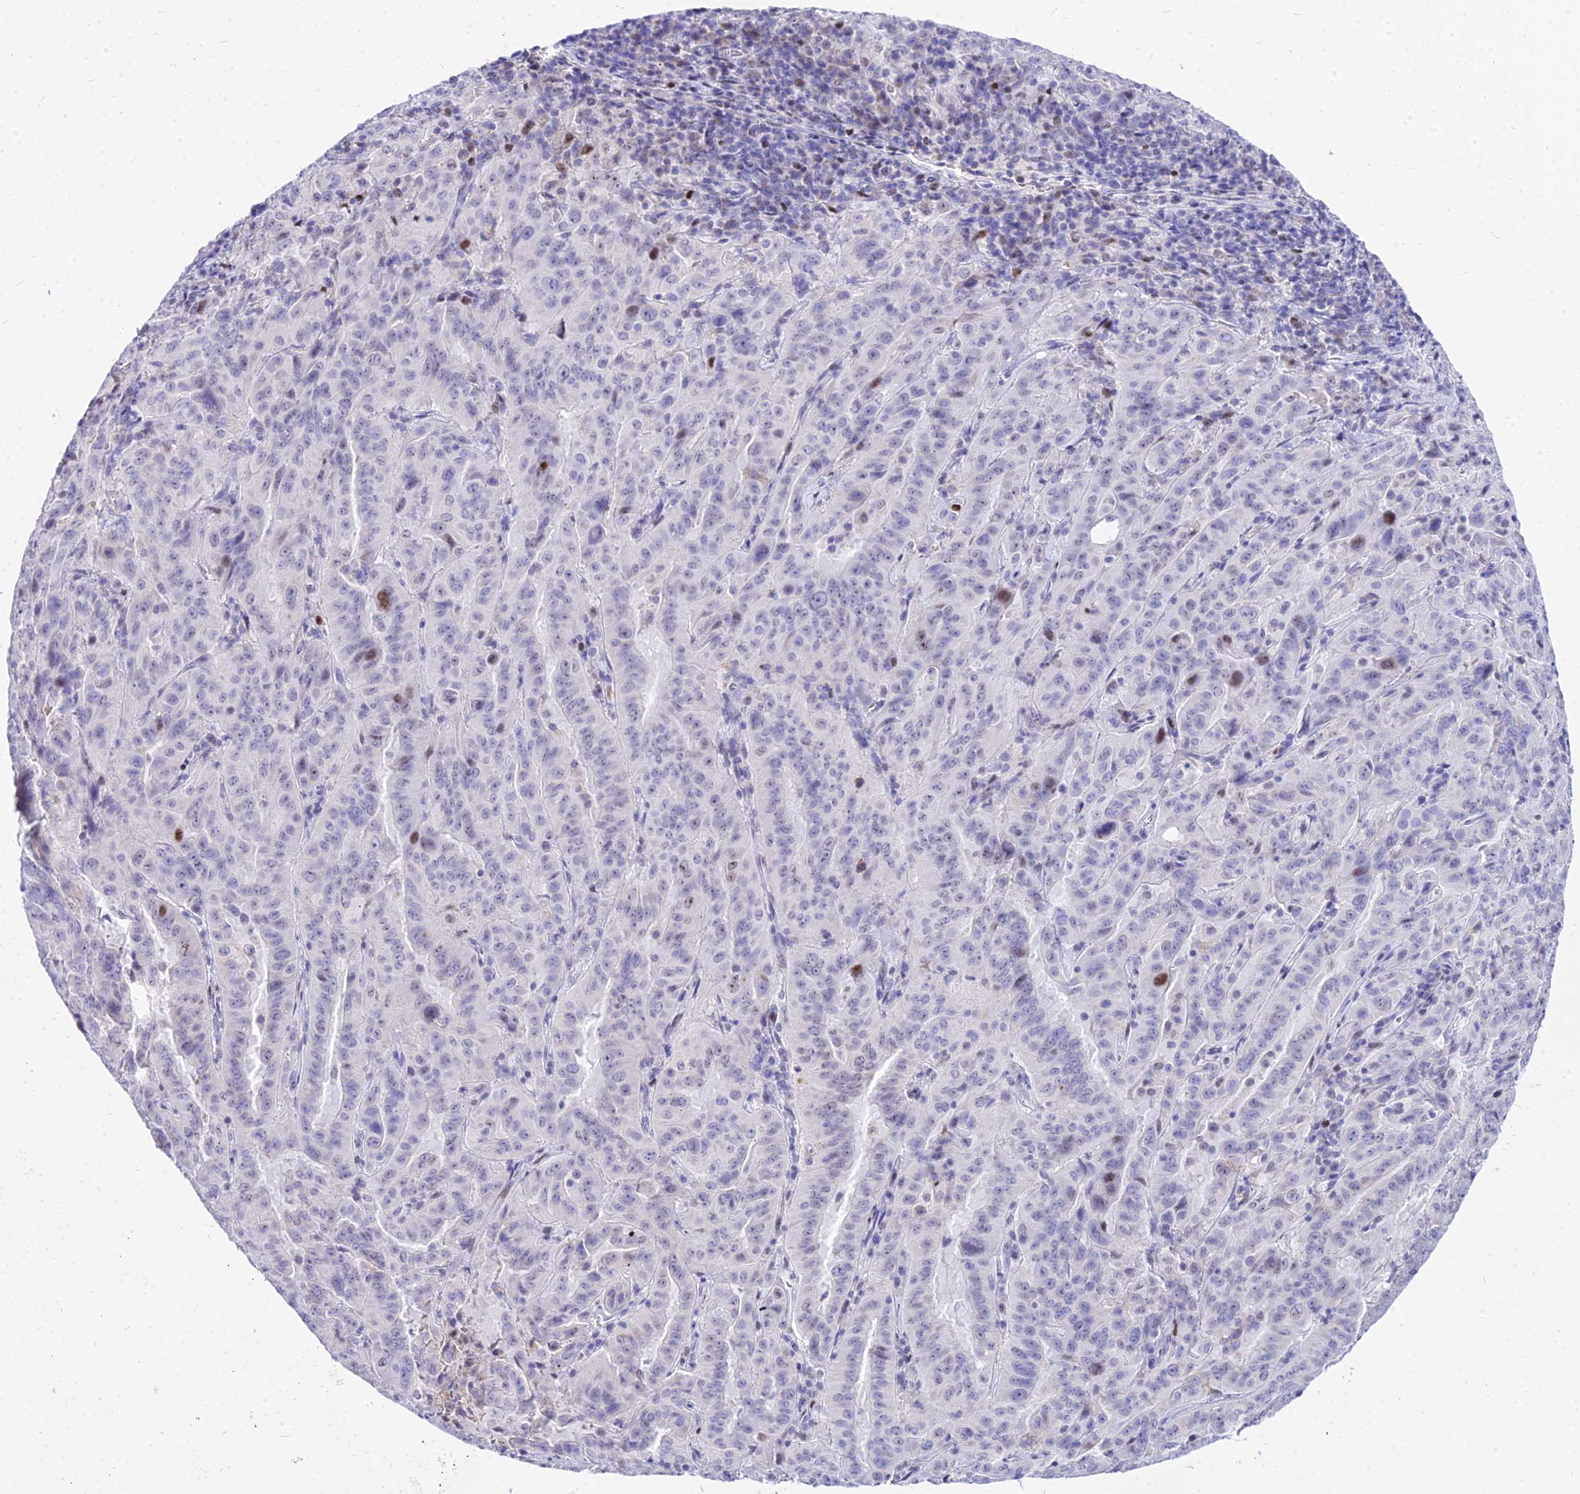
{"staining": {"intensity": "moderate", "quantity": "<25%", "location": "nuclear"}, "tissue": "pancreatic cancer", "cell_type": "Tumor cells", "image_type": "cancer", "snomed": [{"axis": "morphology", "description": "Adenocarcinoma, NOS"}, {"axis": "topography", "description": "Pancreas"}], "caption": "Pancreatic adenocarcinoma tissue reveals moderate nuclear staining in approximately <25% of tumor cells", "gene": "CARD18", "patient": {"sex": "male", "age": 63}}